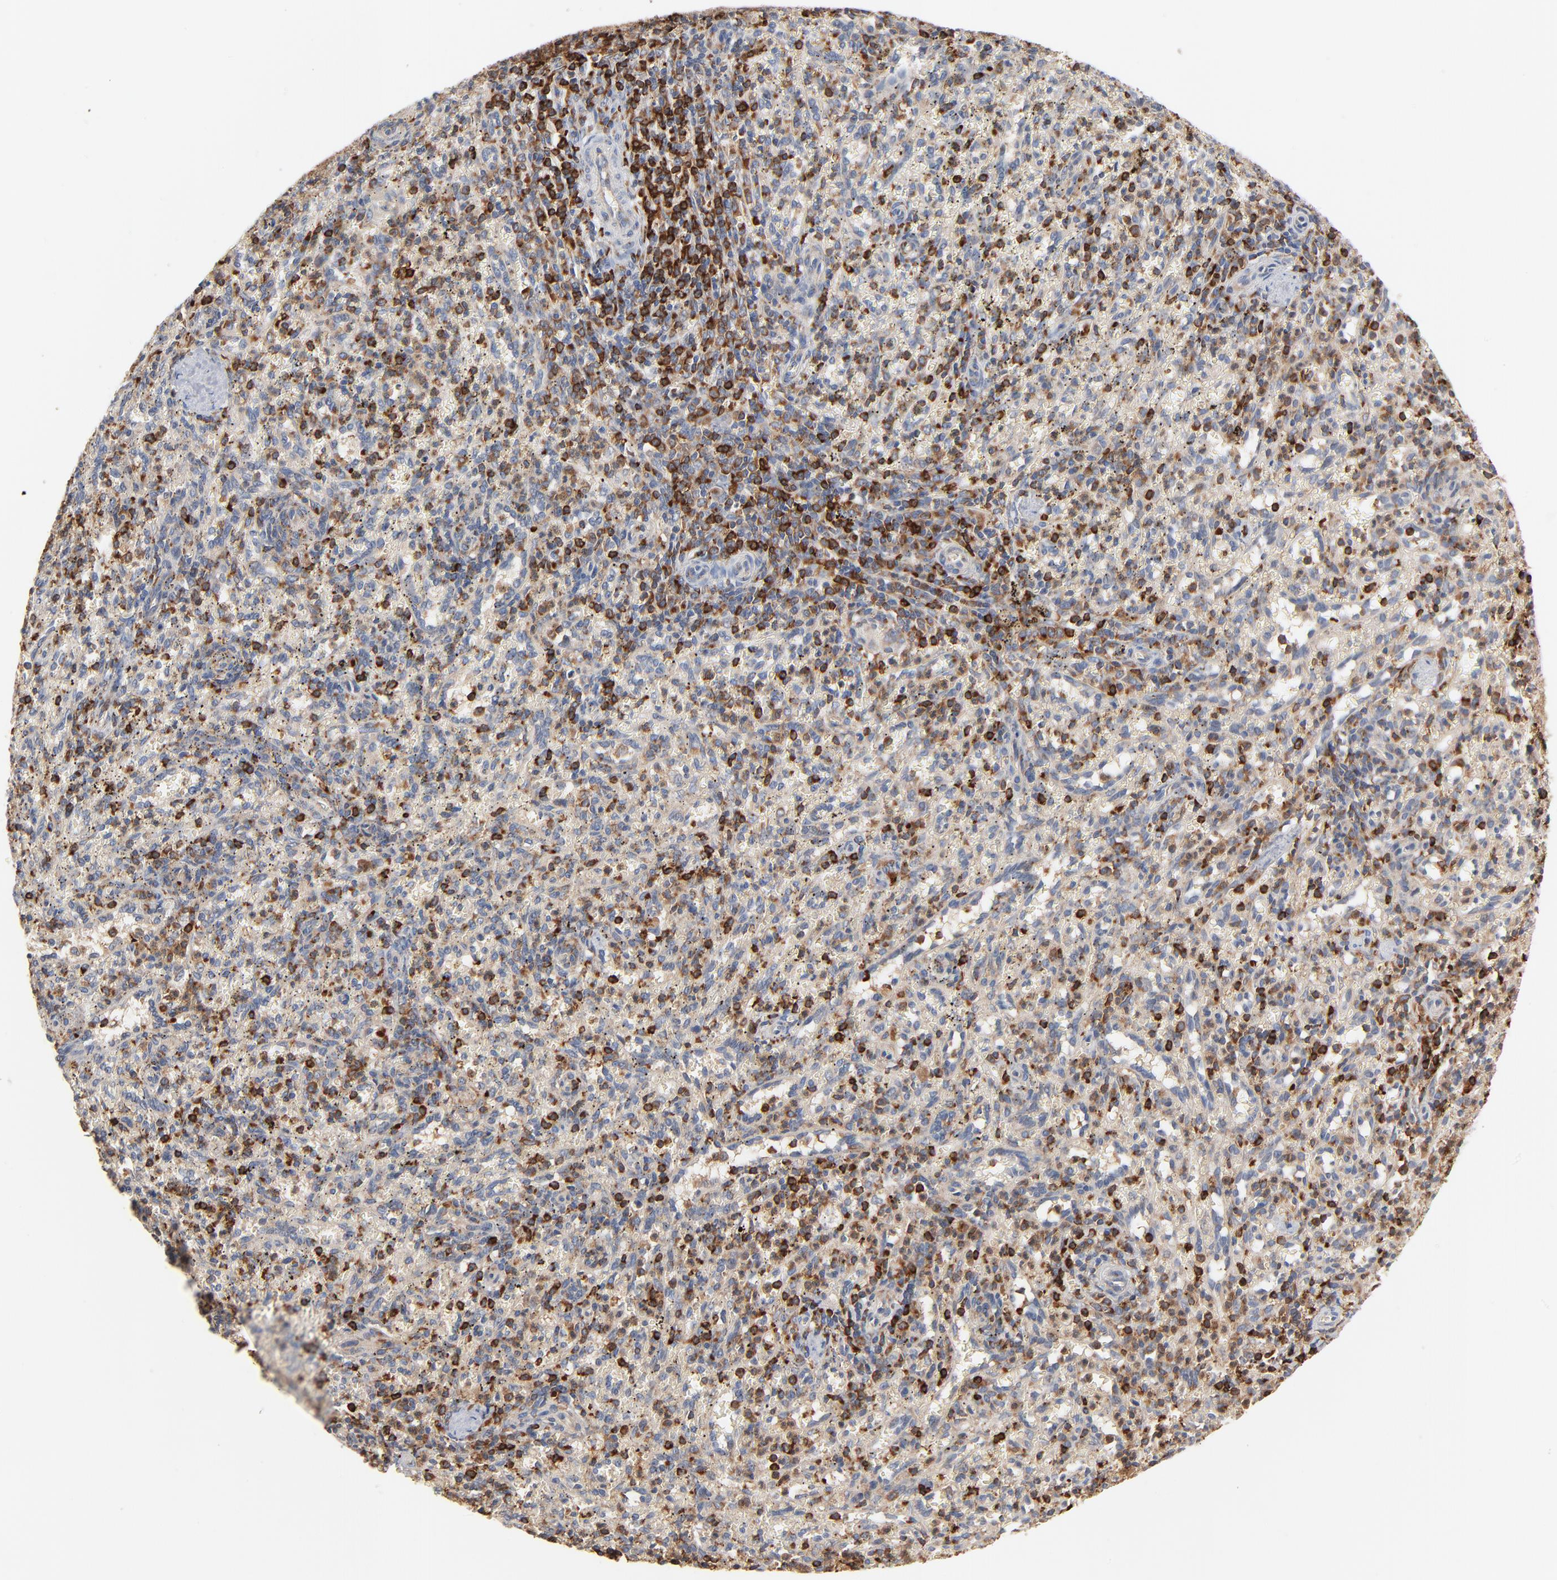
{"staining": {"intensity": "strong", "quantity": "<25%", "location": "cytoplasmic/membranous"}, "tissue": "spleen", "cell_type": "Cells in red pulp", "image_type": "normal", "snomed": [{"axis": "morphology", "description": "Normal tissue, NOS"}, {"axis": "topography", "description": "Spleen"}], "caption": "Spleen was stained to show a protein in brown. There is medium levels of strong cytoplasmic/membranous expression in about <25% of cells in red pulp. The protein of interest is stained brown, and the nuclei are stained in blue (DAB (3,3'-diaminobenzidine) IHC with brightfield microscopy, high magnification).", "gene": "SH3KBP1", "patient": {"sex": "female", "age": 10}}